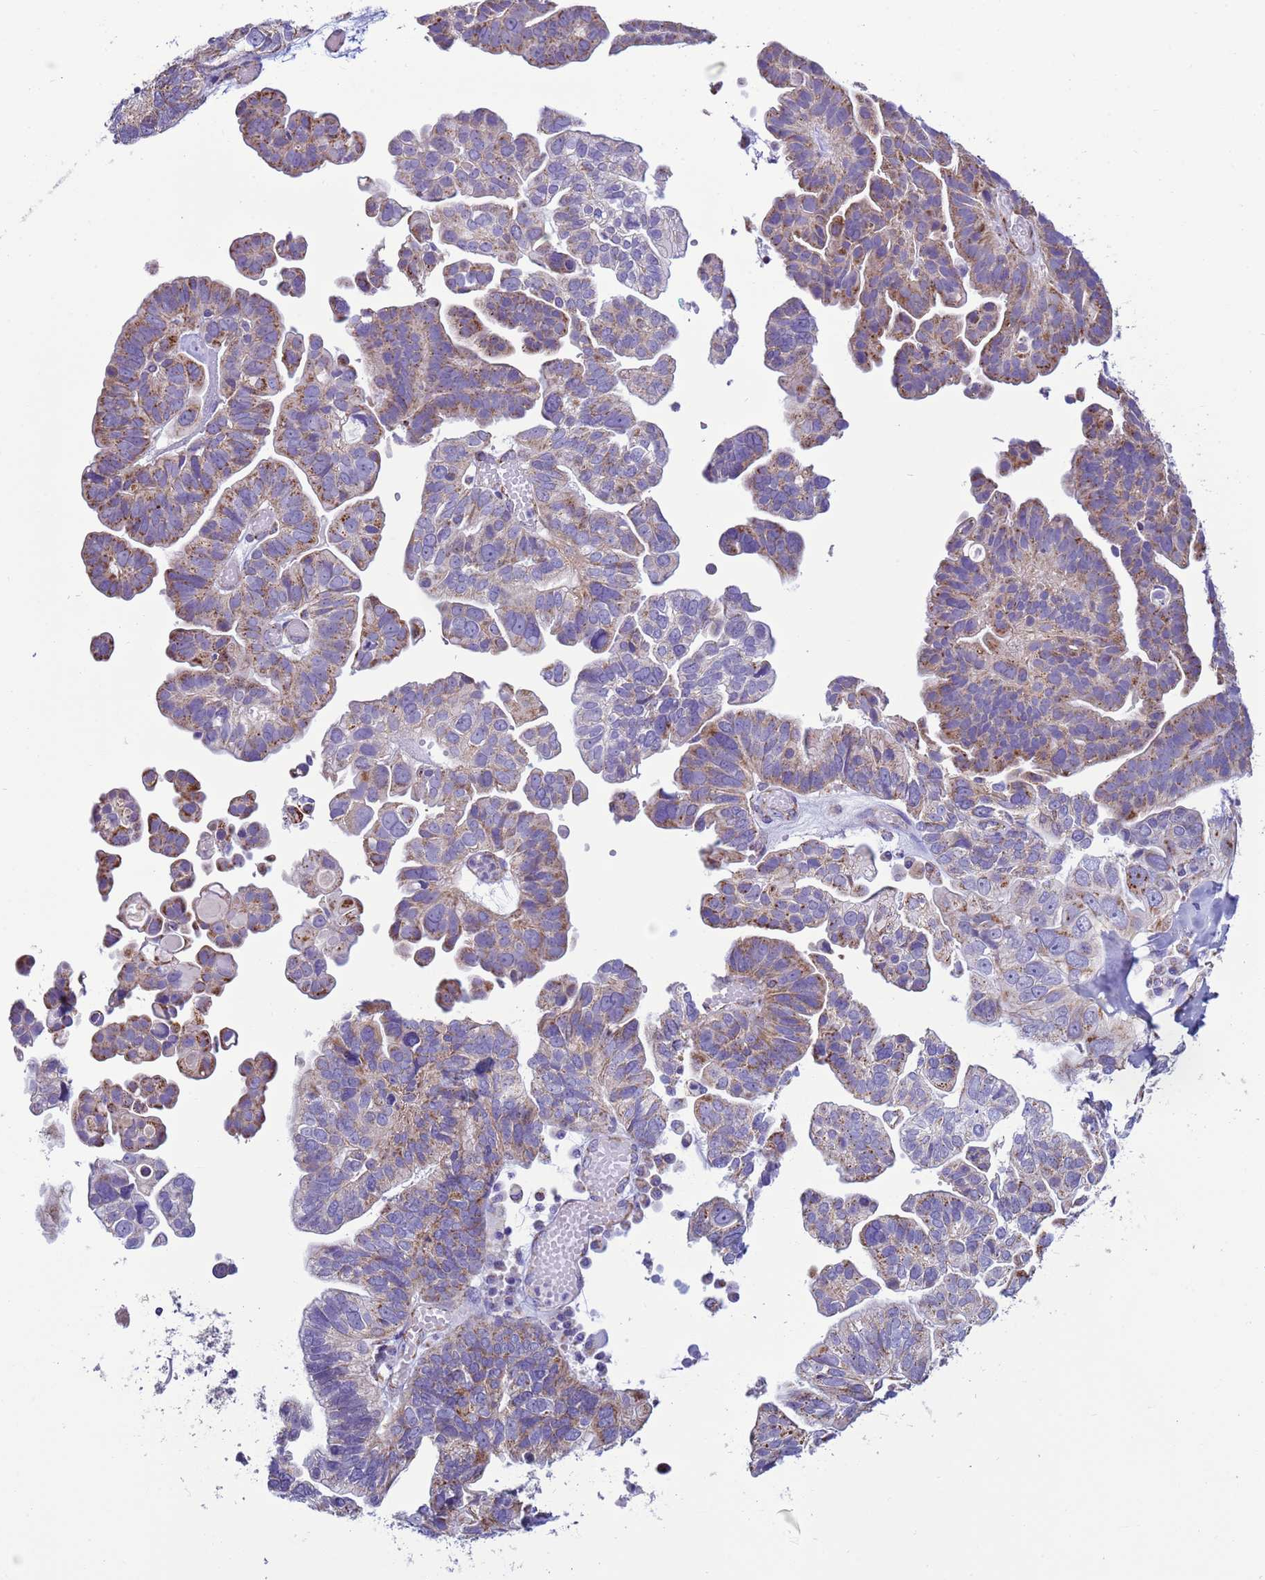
{"staining": {"intensity": "moderate", "quantity": ">75%", "location": "cytoplasmic/membranous"}, "tissue": "ovarian cancer", "cell_type": "Tumor cells", "image_type": "cancer", "snomed": [{"axis": "morphology", "description": "Cystadenocarcinoma, serous, NOS"}, {"axis": "topography", "description": "Ovary"}], "caption": "There is medium levels of moderate cytoplasmic/membranous staining in tumor cells of ovarian cancer, as demonstrated by immunohistochemical staining (brown color).", "gene": "NCALD", "patient": {"sex": "female", "age": 56}}